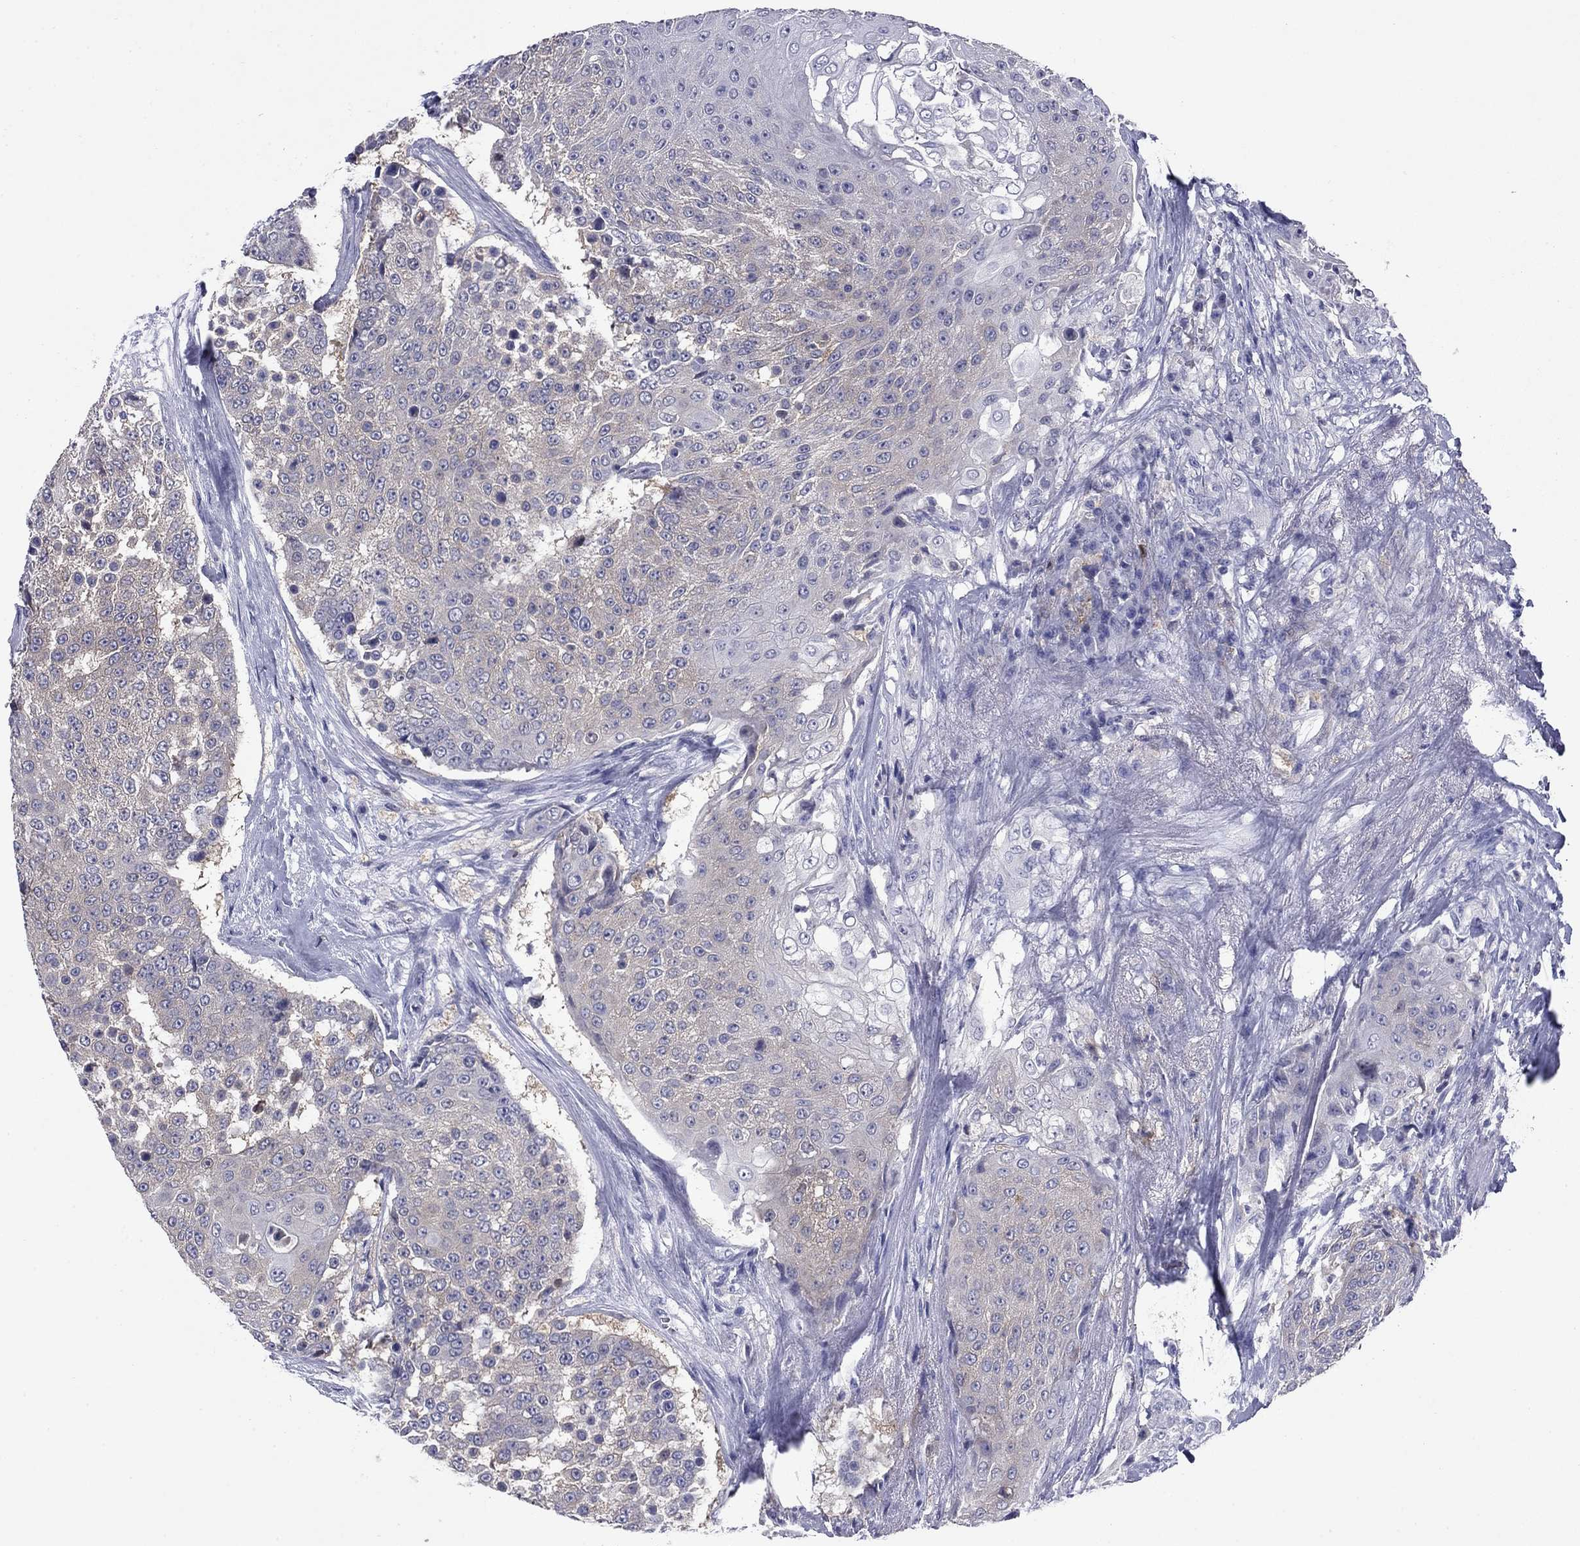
{"staining": {"intensity": "weak", "quantity": ">75%", "location": "cytoplasmic/membranous"}, "tissue": "urothelial cancer", "cell_type": "Tumor cells", "image_type": "cancer", "snomed": [{"axis": "morphology", "description": "Urothelial carcinoma, High grade"}, {"axis": "topography", "description": "Urinary bladder"}], "caption": "Tumor cells demonstrate low levels of weak cytoplasmic/membranous staining in about >75% of cells in human urothelial cancer. Using DAB (brown) and hematoxylin (blue) stains, captured at high magnification using brightfield microscopy.", "gene": "CFAP119", "patient": {"sex": "female", "age": 63}}